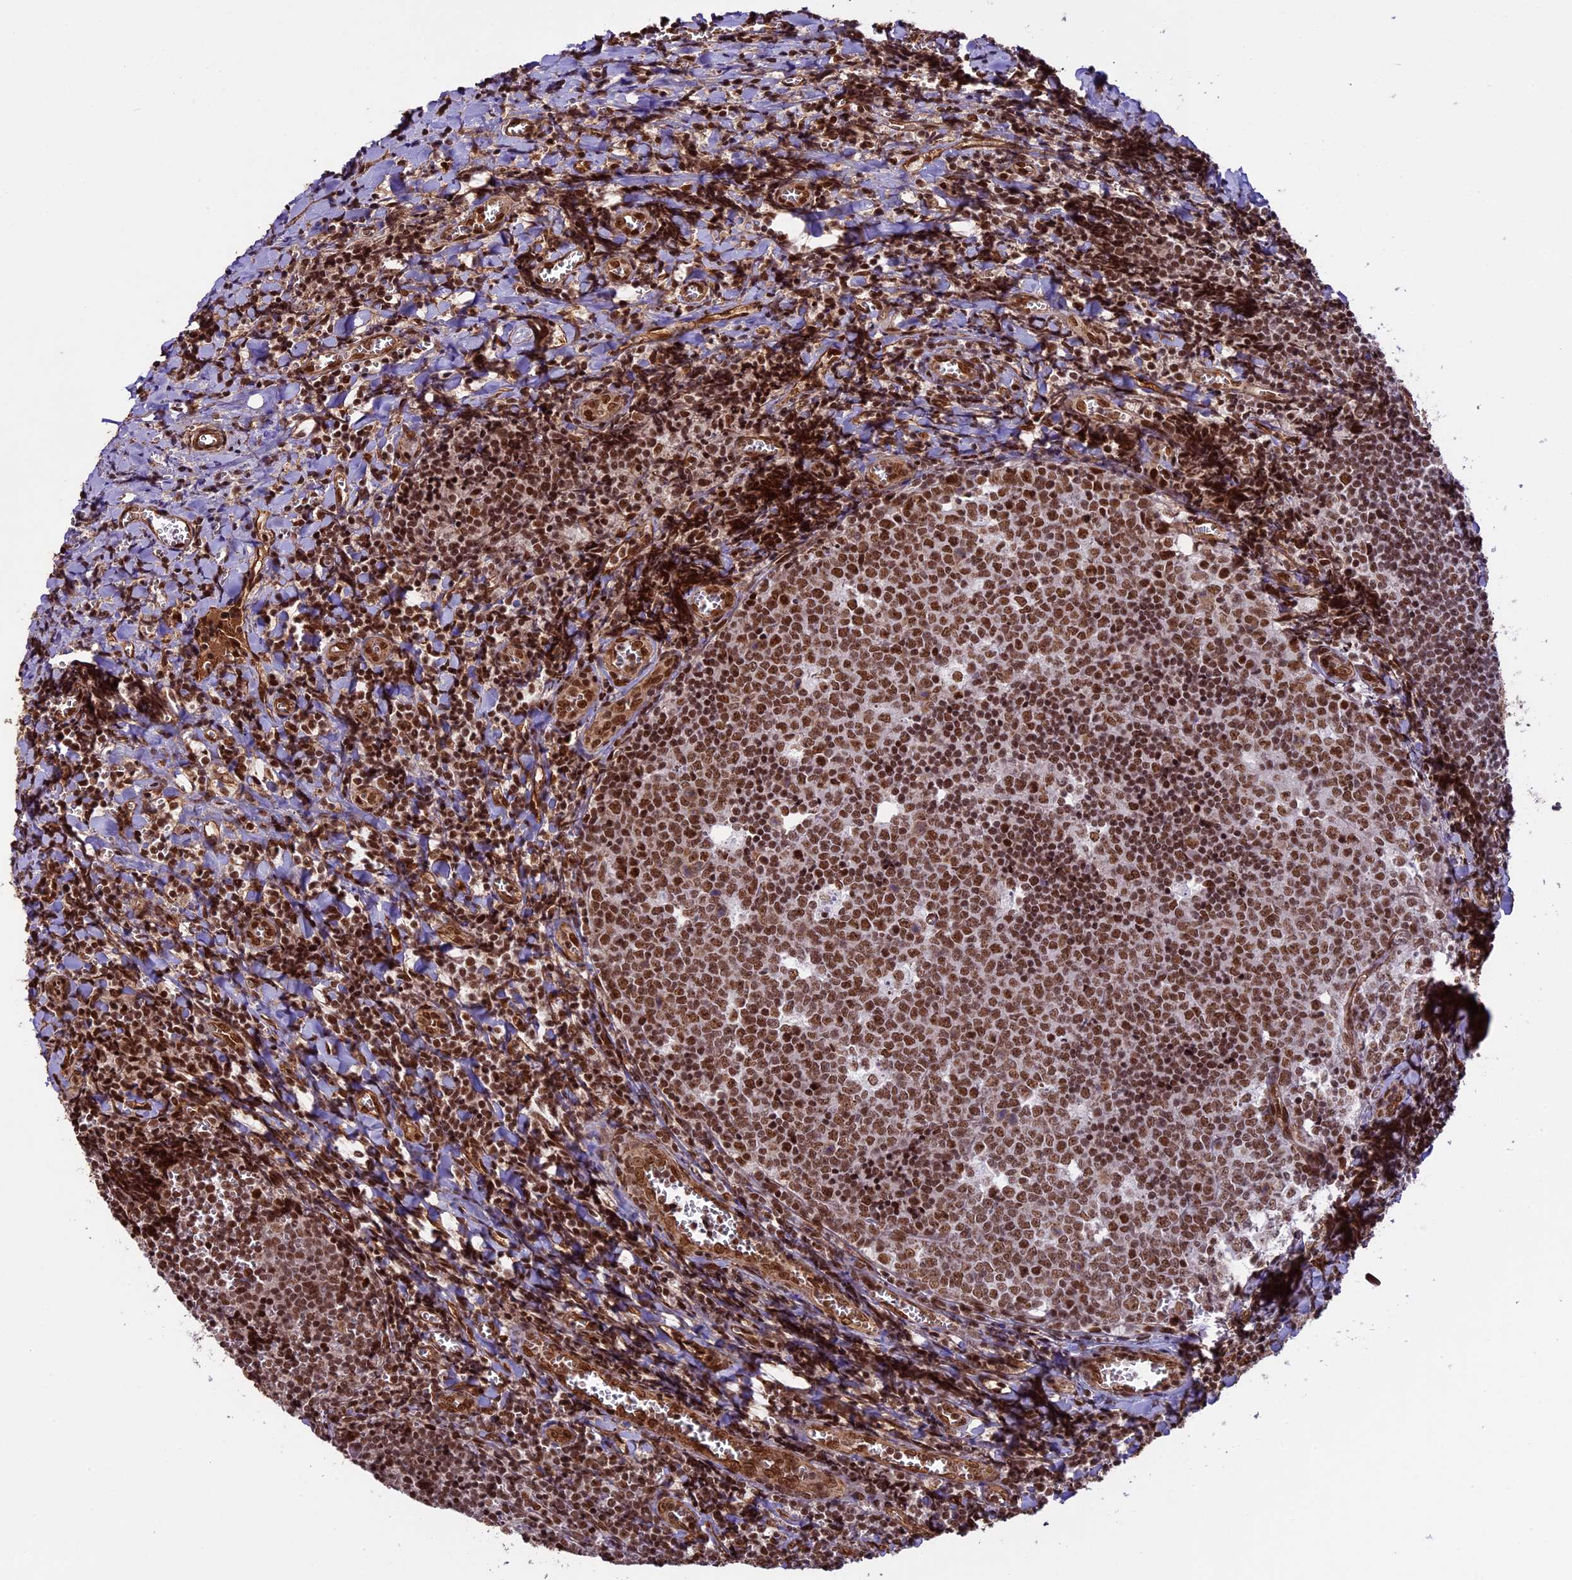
{"staining": {"intensity": "moderate", "quantity": ">75%", "location": "nuclear"}, "tissue": "tonsil", "cell_type": "Germinal center cells", "image_type": "normal", "snomed": [{"axis": "morphology", "description": "Normal tissue, NOS"}, {"axis": "topography", "description": "Tonsil"}], "caption": "The histopathology image reveals staining of unremarkable tonsil, revealing moderate nuclear protein staining (brown color) within germinal center cells. The staining was performed using DAB (3,3'-diaminobenzidine) to visualize the protein expression in brown, while the nuclei were stained in blue with hematoxylin (Magnification: 20x).", "gene": "MPHOSPH8", "patient": {"sex": "male", "age": 27}}